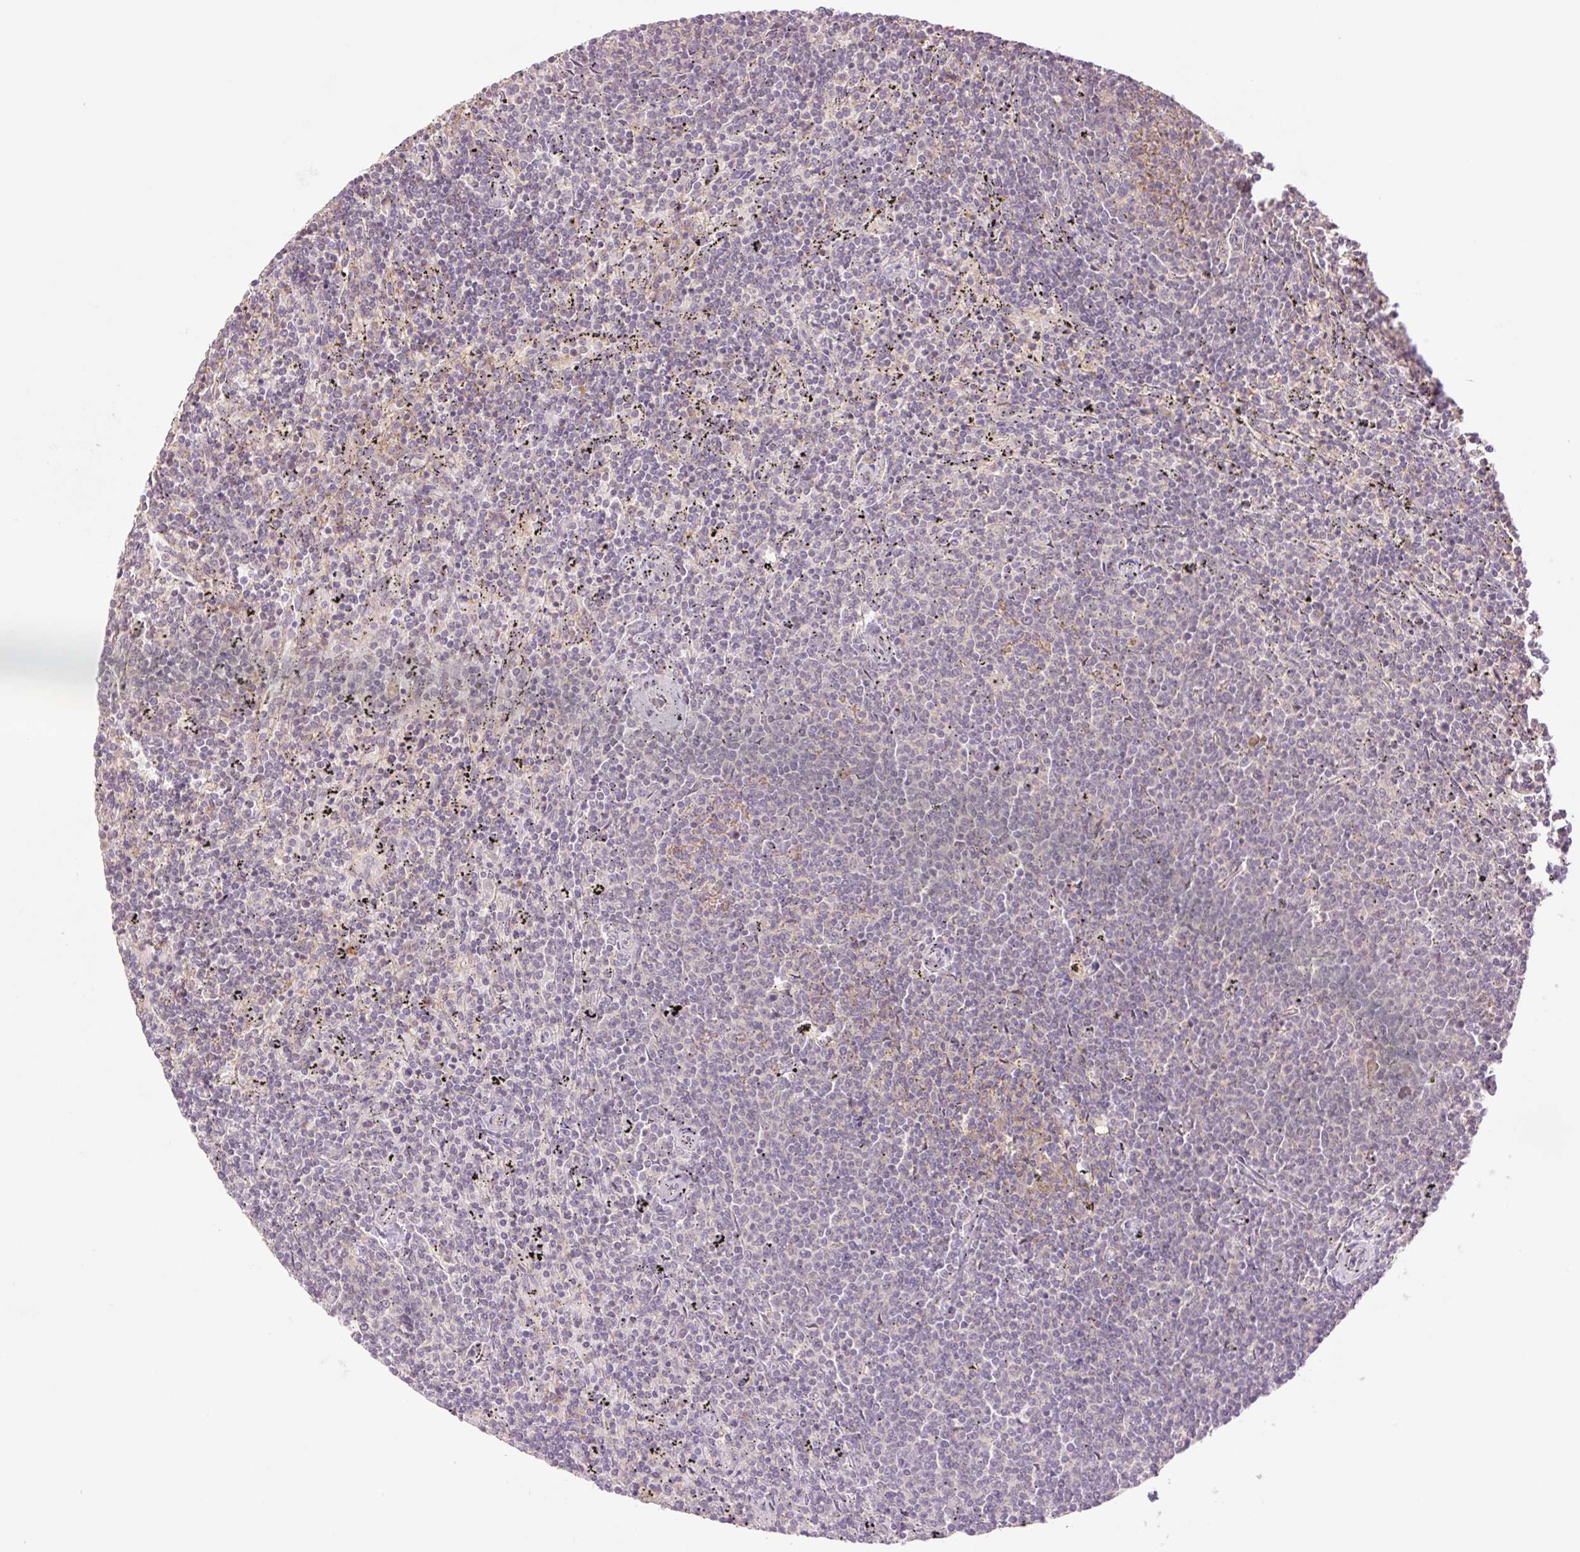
{"staining": {"intensity": "negative", "quantity": "none", "location": "none"}, "tissue": "lymphoma", "cell_type": "Tumor cells", "image_type": "cancer", "snomed": [{"axis": "morphology", "description": "Malignant lymphoma, non-Hodgkin's type, Low grade"}, {"axis": "topography", "description": "Spleen"}], "caption": "DAB (3,3'-diaminobenzidine) immunohistochemical staining of malignant lymphoma, non-Hodgkin's type (low-grade) reveals no significant expression in tumor cells.", "gene": "YJU2B", "patient": {"sex": "female", "age": 50}}